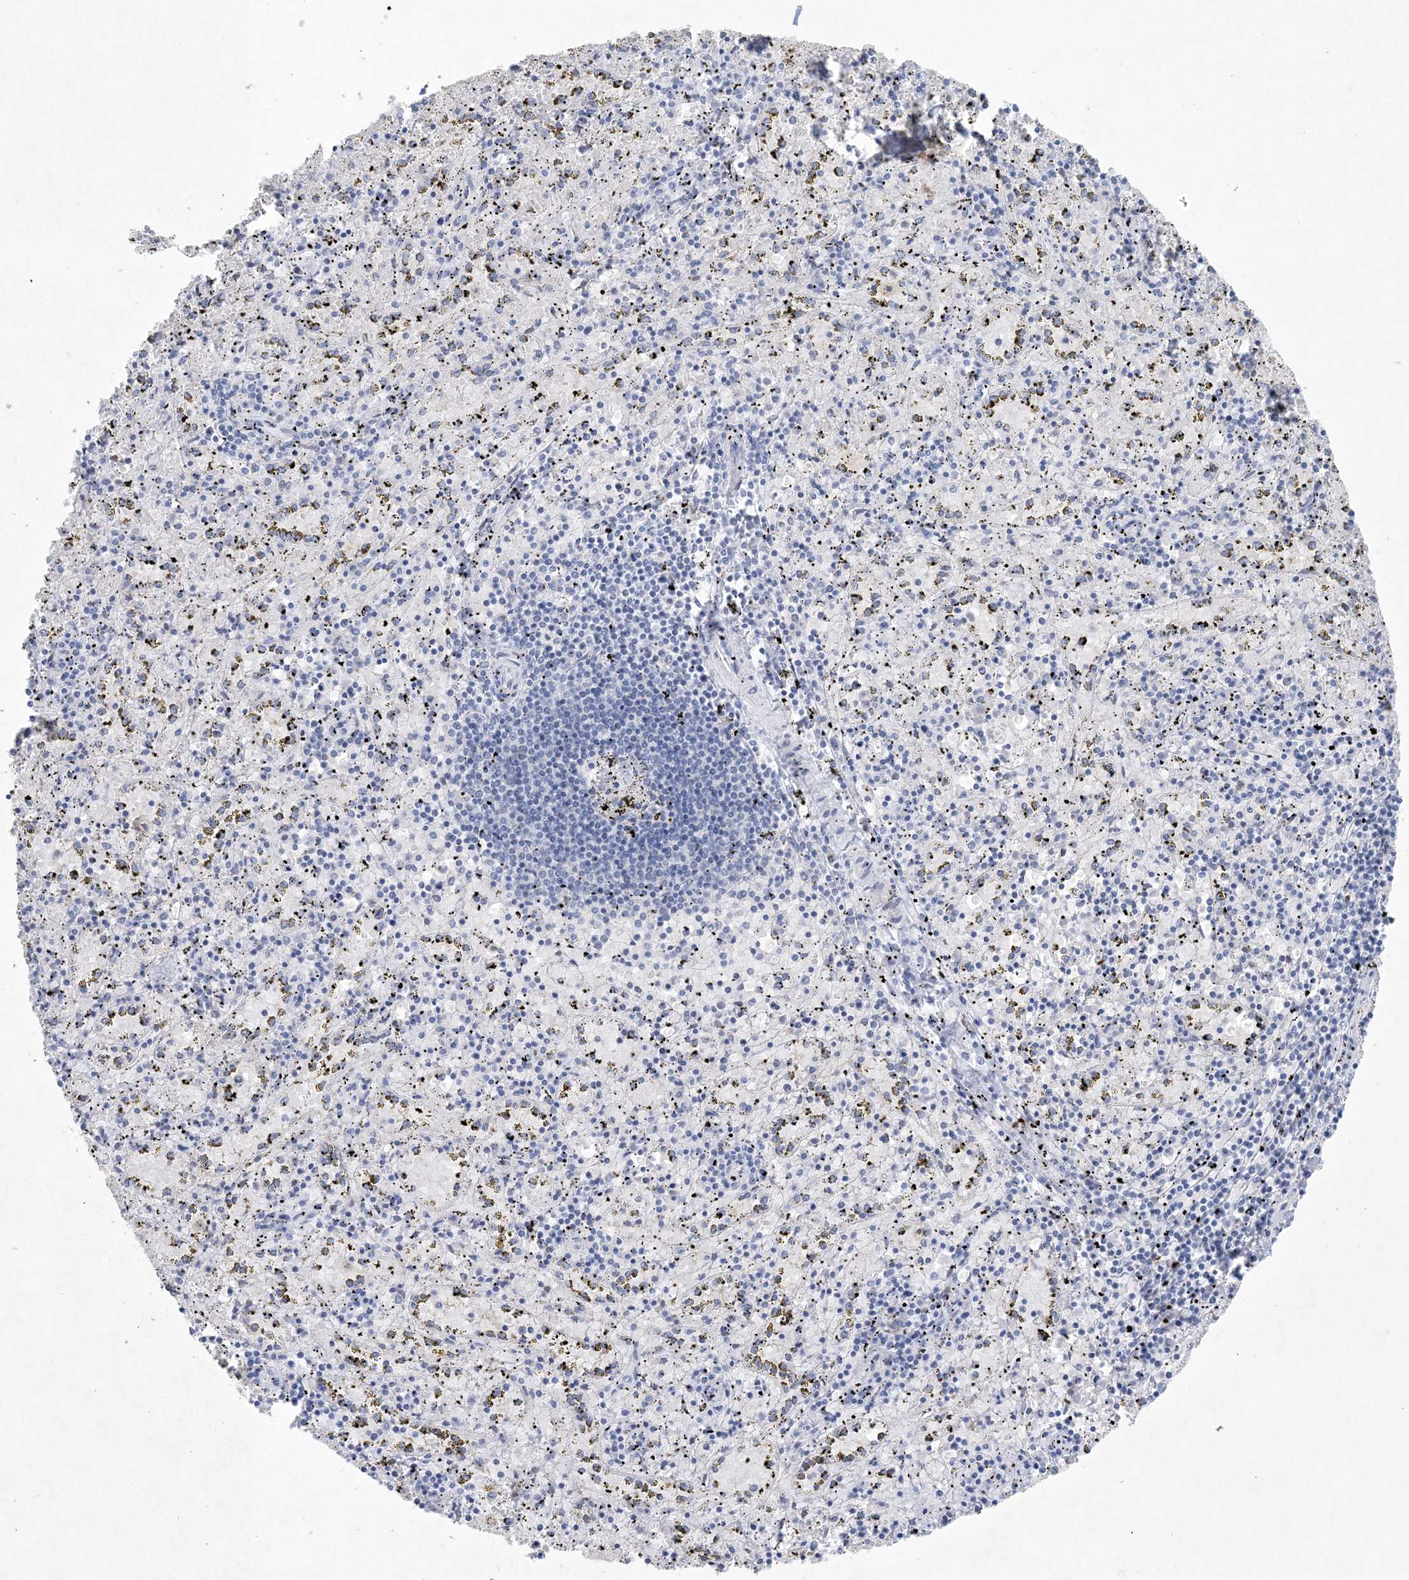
{"staining": {"intensity": "weak", "quantity": "<25%", "location": "cytoplasmic/membranous"}, "tissue": "spleen", "cell_type": "Cells in red pulp", "image_type": "normal", "snomed": [{"axis": "morphology", "description": "Normal tissue, NOS"}, {"axis": "topography", "description": "Spleen"}], "caption": "This is an immunohistochemistry photomicrograph of benign spleen. There is no positivity in cells in red pulp.", "gene": "GABRG1", "patient": {"sex": "male", "age": 11}}